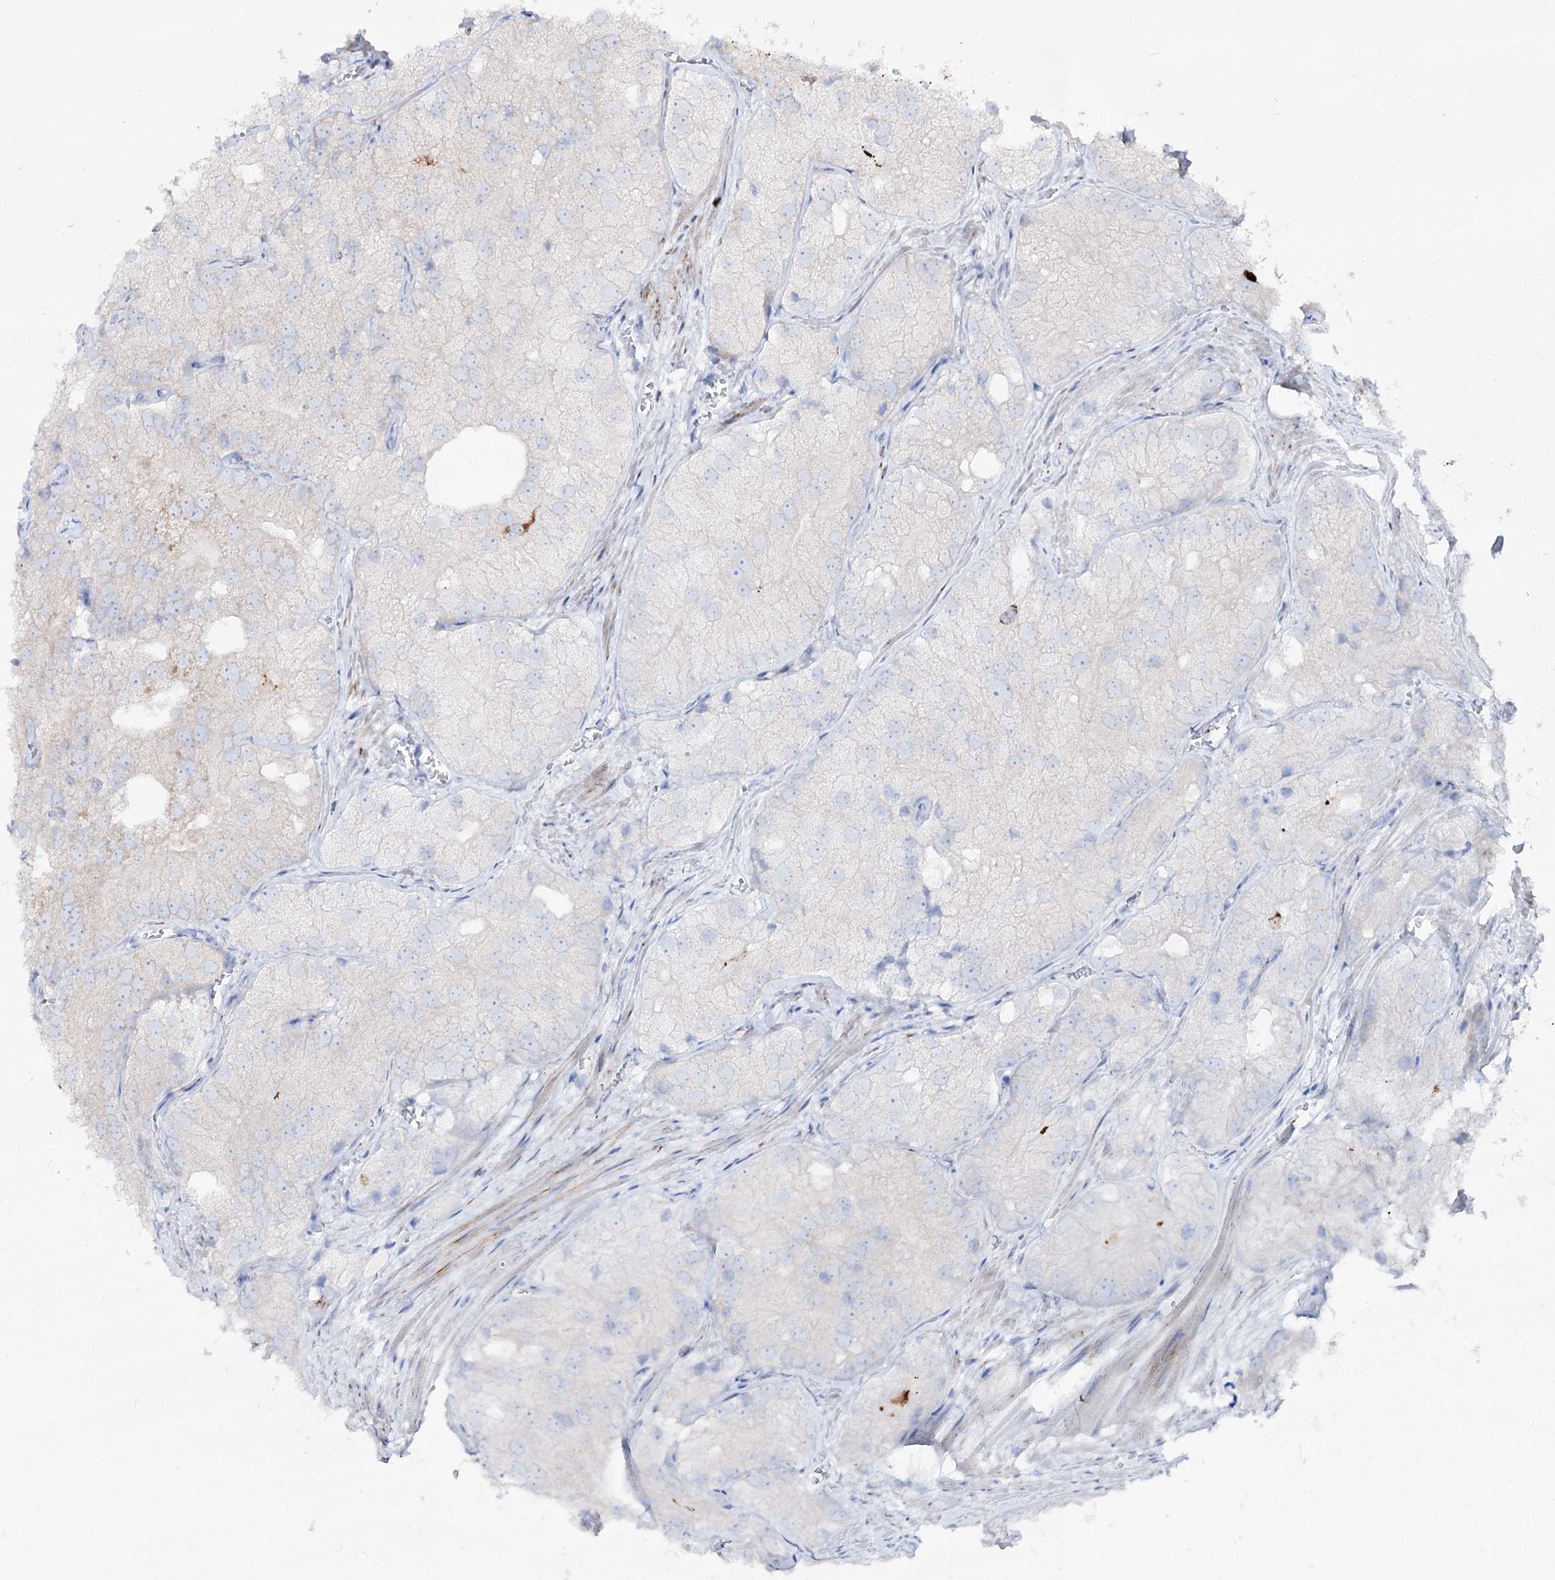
{"staining": {"intensity": "negative", "quantity": "none", "location": "none"}, "tissue": "prostate cancer", "cell_type": "Tumor cells", "image_type": "cancer", "snomed": [{"axis": "morphology", "description": "Adenocarcinoma, Low grade"}, {"axis": "topography", "description": "Prostate"}], "caption": "Human prostate cancer (low-grade adenocarcinoma) stained for a protein using immunohistochemistry (IHC) shows no expression in tumor cells.", "gene": "SLC3A1", "patient": {"sex": "male", "age": 69}}